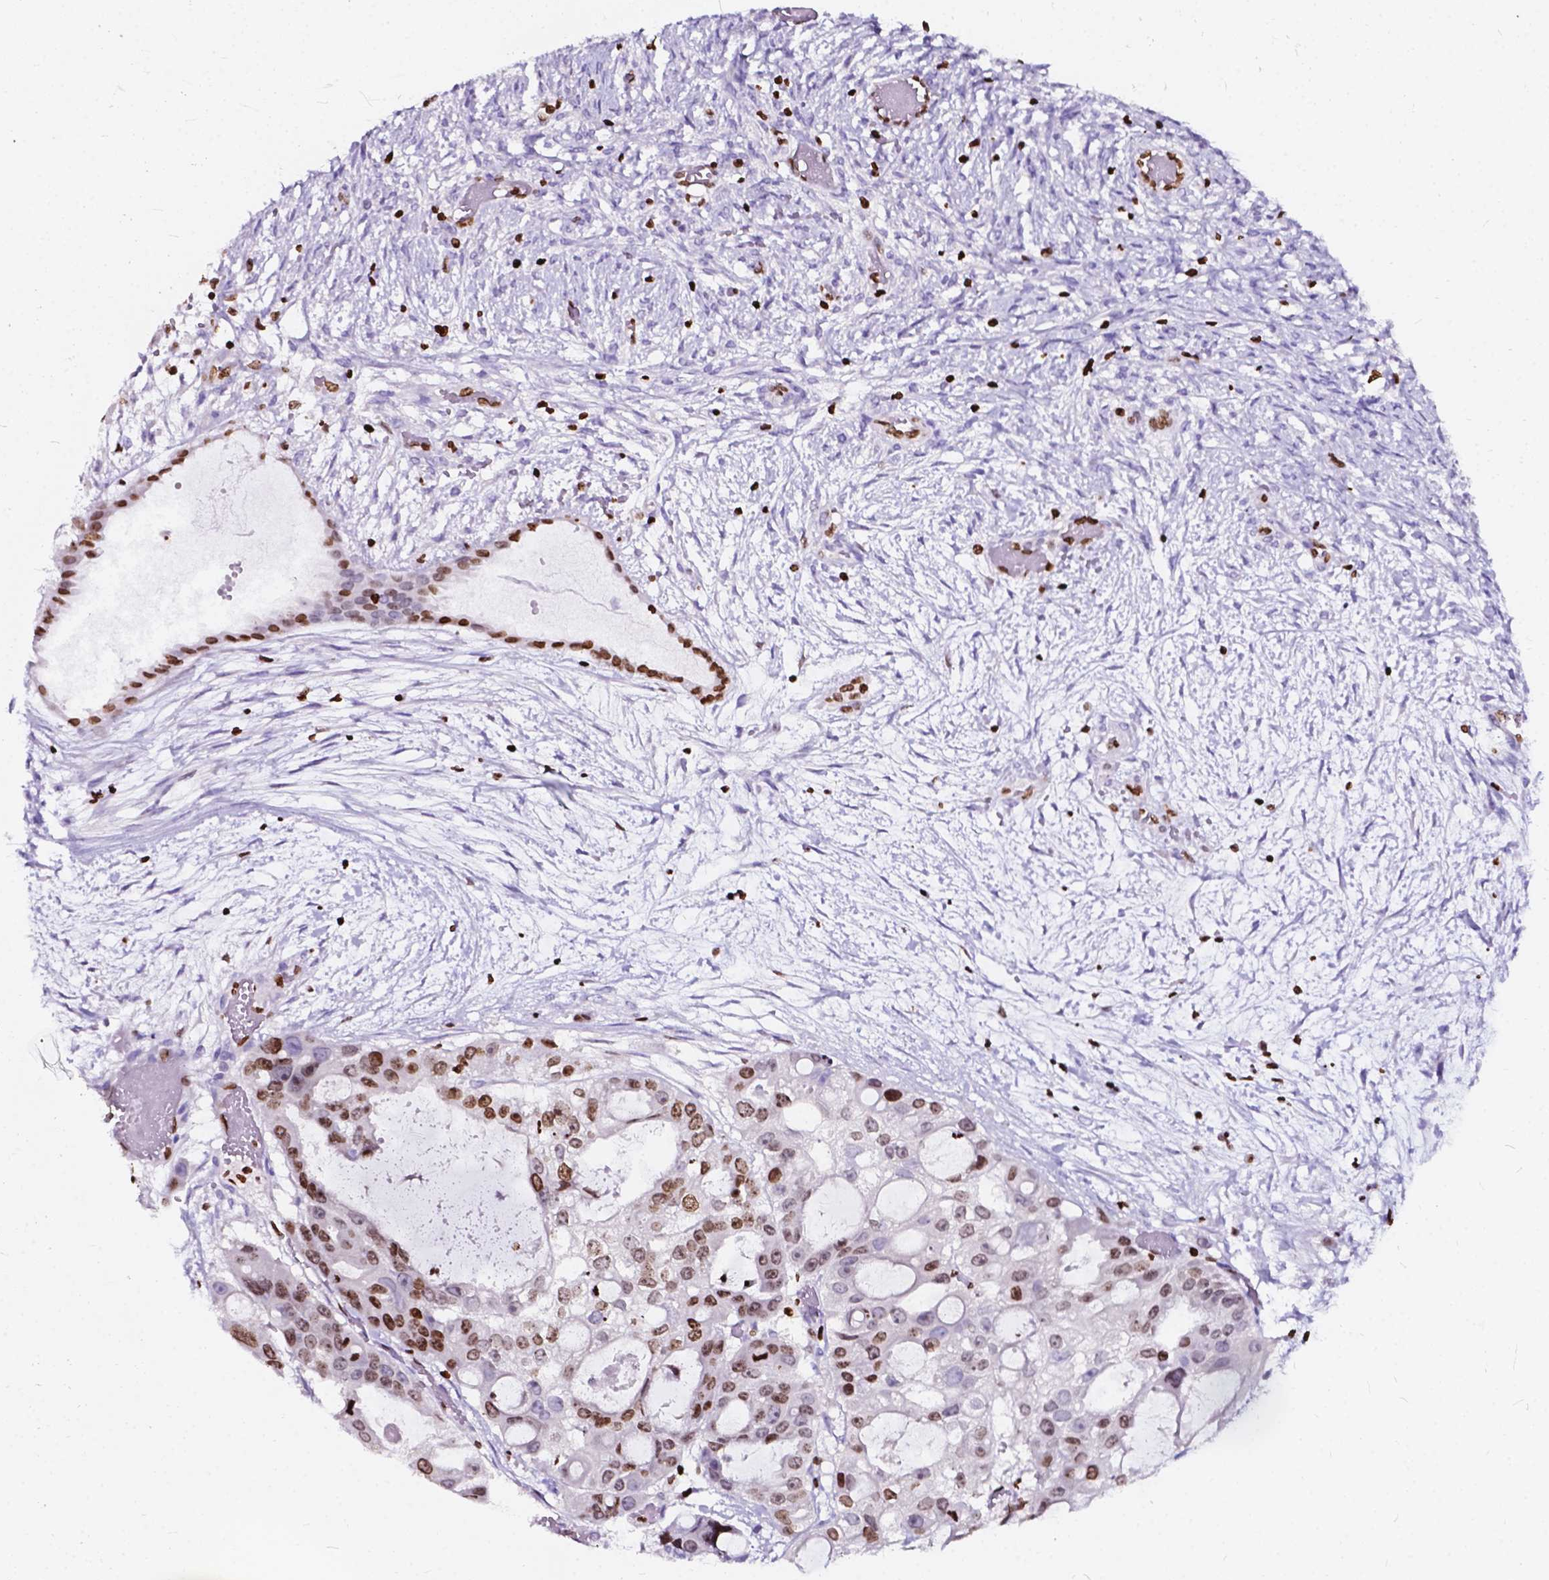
{"staining": {"intensity": "moderate", "quantity": "25%-75%", "location": "nuclear"}, "tissue": "ovarian cancer", "cell_type": "Tumor cells", "image_type": "cancer", "snomed": [{"axis": "morphology", "description": "Cystadenocarcinoma, serous, NOS"}, {"axis": "topography", "description": "Ovary"}], "caption": "Immunohistochemical staining of ovarian serous cystadenocarcinoma shows medium levels of moderate nuclear protein positivity in approximately 25%-75% of tumor cells.", "gene": "CBY3", "patient": {"sex": "female", "age": 56}}